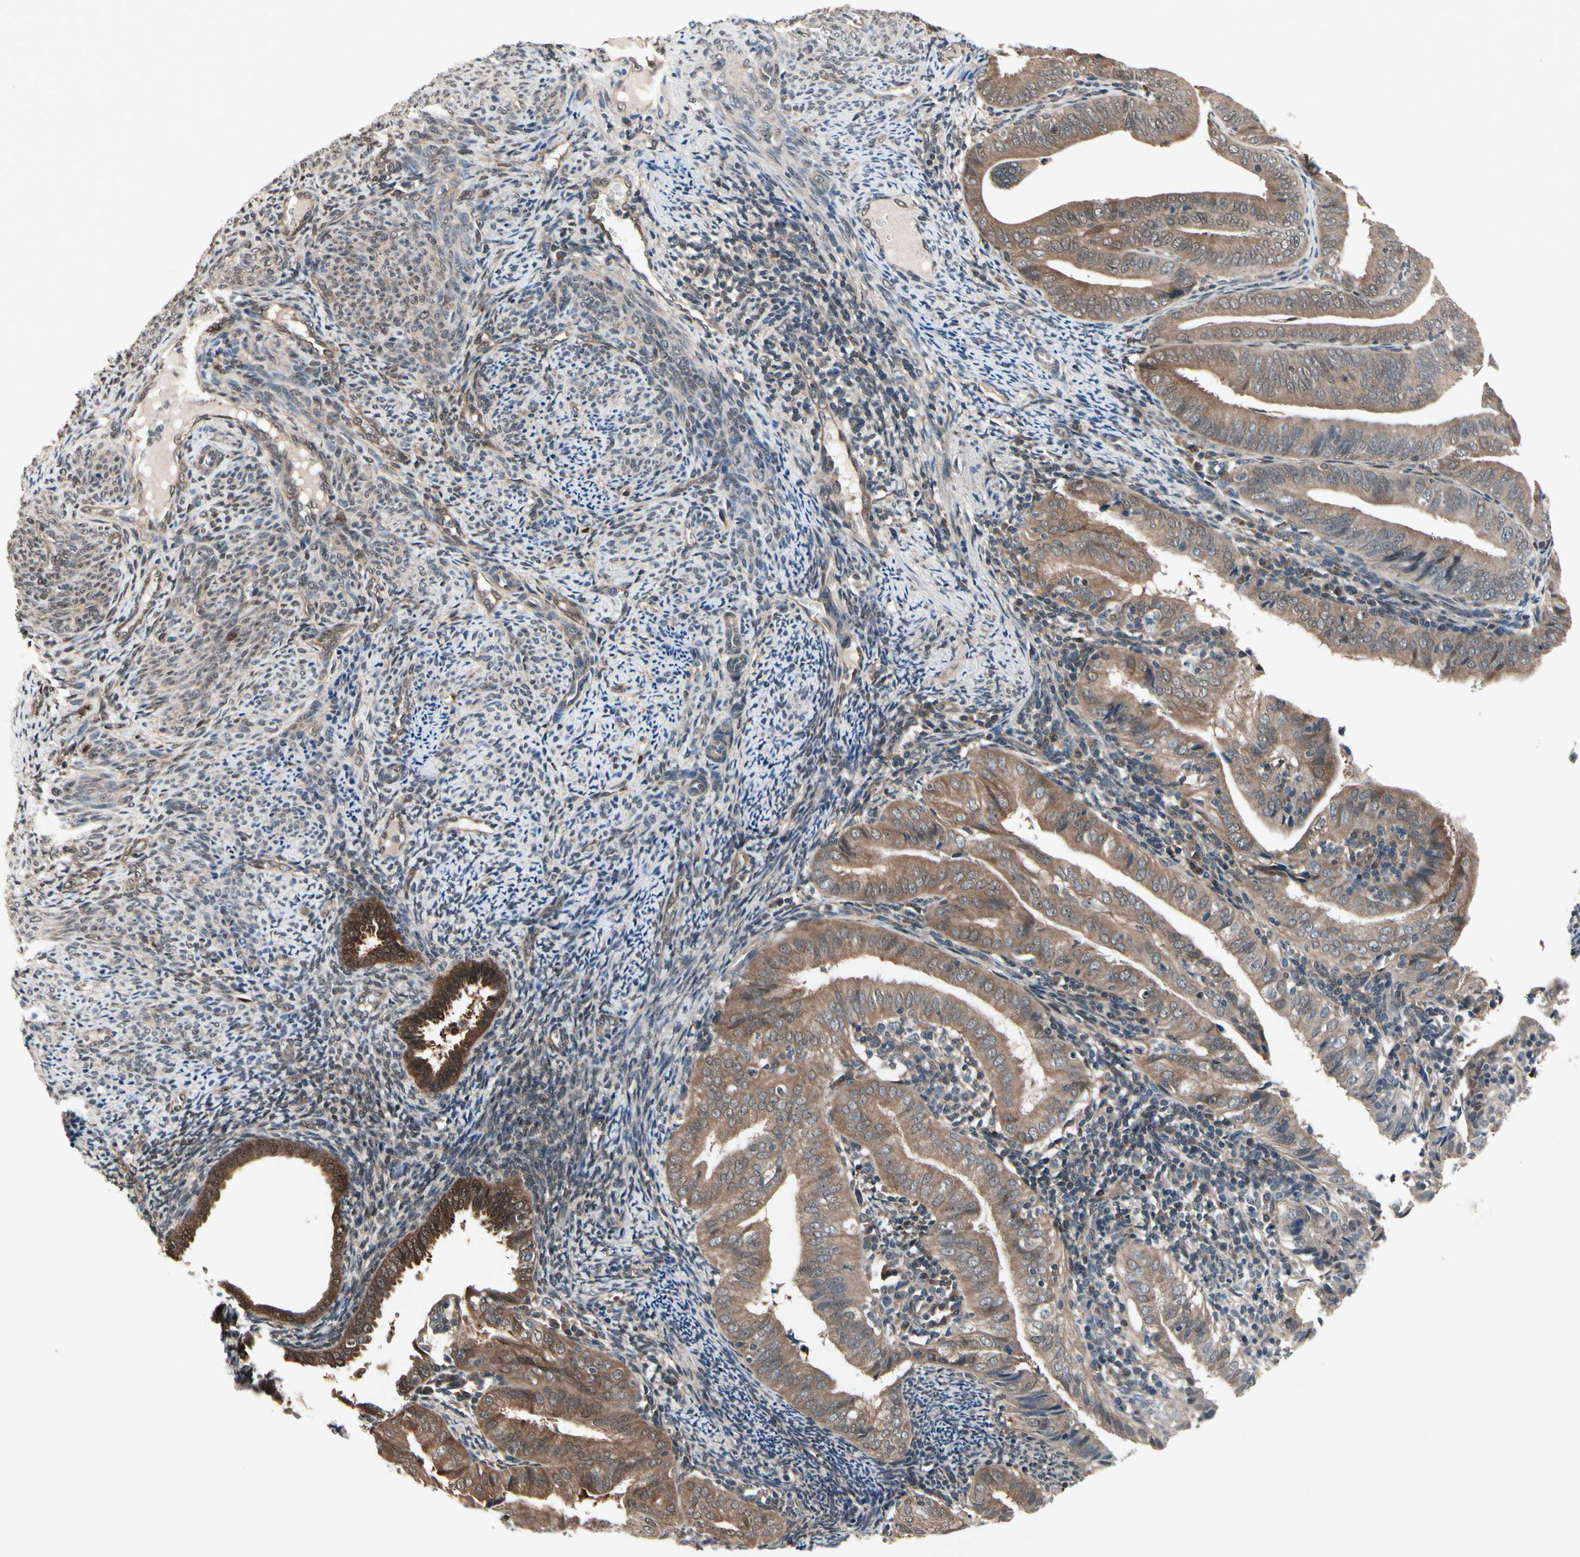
{"staining": {"intensity": "moderate", "quantity": ">75%", "location": "cytoplasmic/membranous,nuclear"}, "tissue": "endometrial cancer", "cell_type": "Tumor cells", "image_type": "cancer", "snomed": [{"axis": "morphology", "description": "Adenocarcinoma, NOS"}, {"axis": "topography", "description": "Endometrium"}], "caption": "A brown stain highlights moderate cytoplasmic/membranous and nuclear positivity of a protein in endometrial cancer (adenocarcinoma) tumor cells. (DAB IHC with brightfield microscopy, high magnification).", "gene": "PRDX6", "patient": {"sex": "female", "age": 58}}